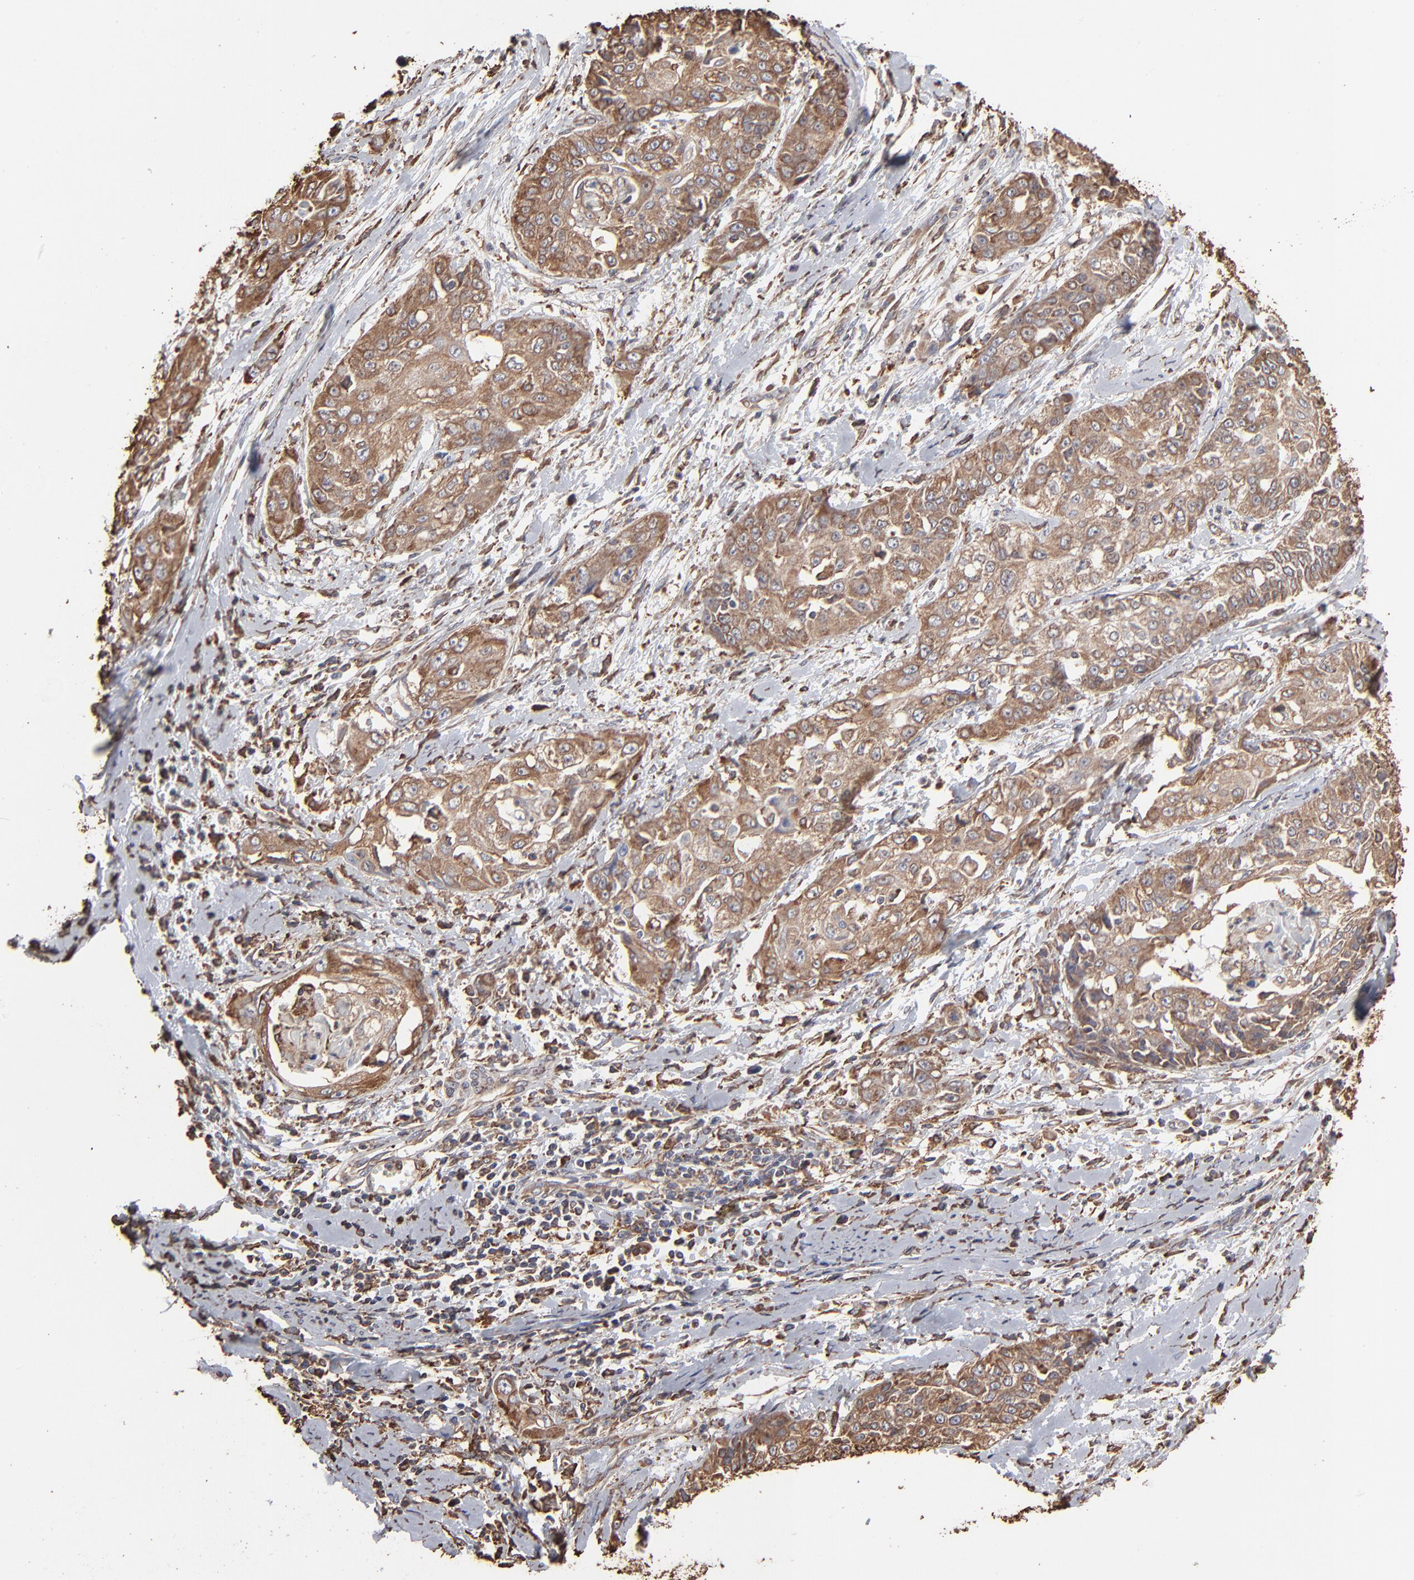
{"staining": {"intensity": "moderate", "quantity": ">75%", "location": "cytoplasmic/membranous"}, "tissue": "cervical cancer", "cell_type": "Tumor cells", "image_type": "cancer", "snomed": [{"axis": "morphology", "description": "Squamous cell carcinoma, NOS"}, {"axis": "topography", "description": "Cervix"}], "caption": "A histopathology image showing moderate cytoplasmic/membranous expression in about >75% of tumor cells in squamous cell carcinoma (cervical), as visualized by brown immunohistochemical staining.", "gene": "PDIA3", "patient": {"sex": "female", "age": 64}}